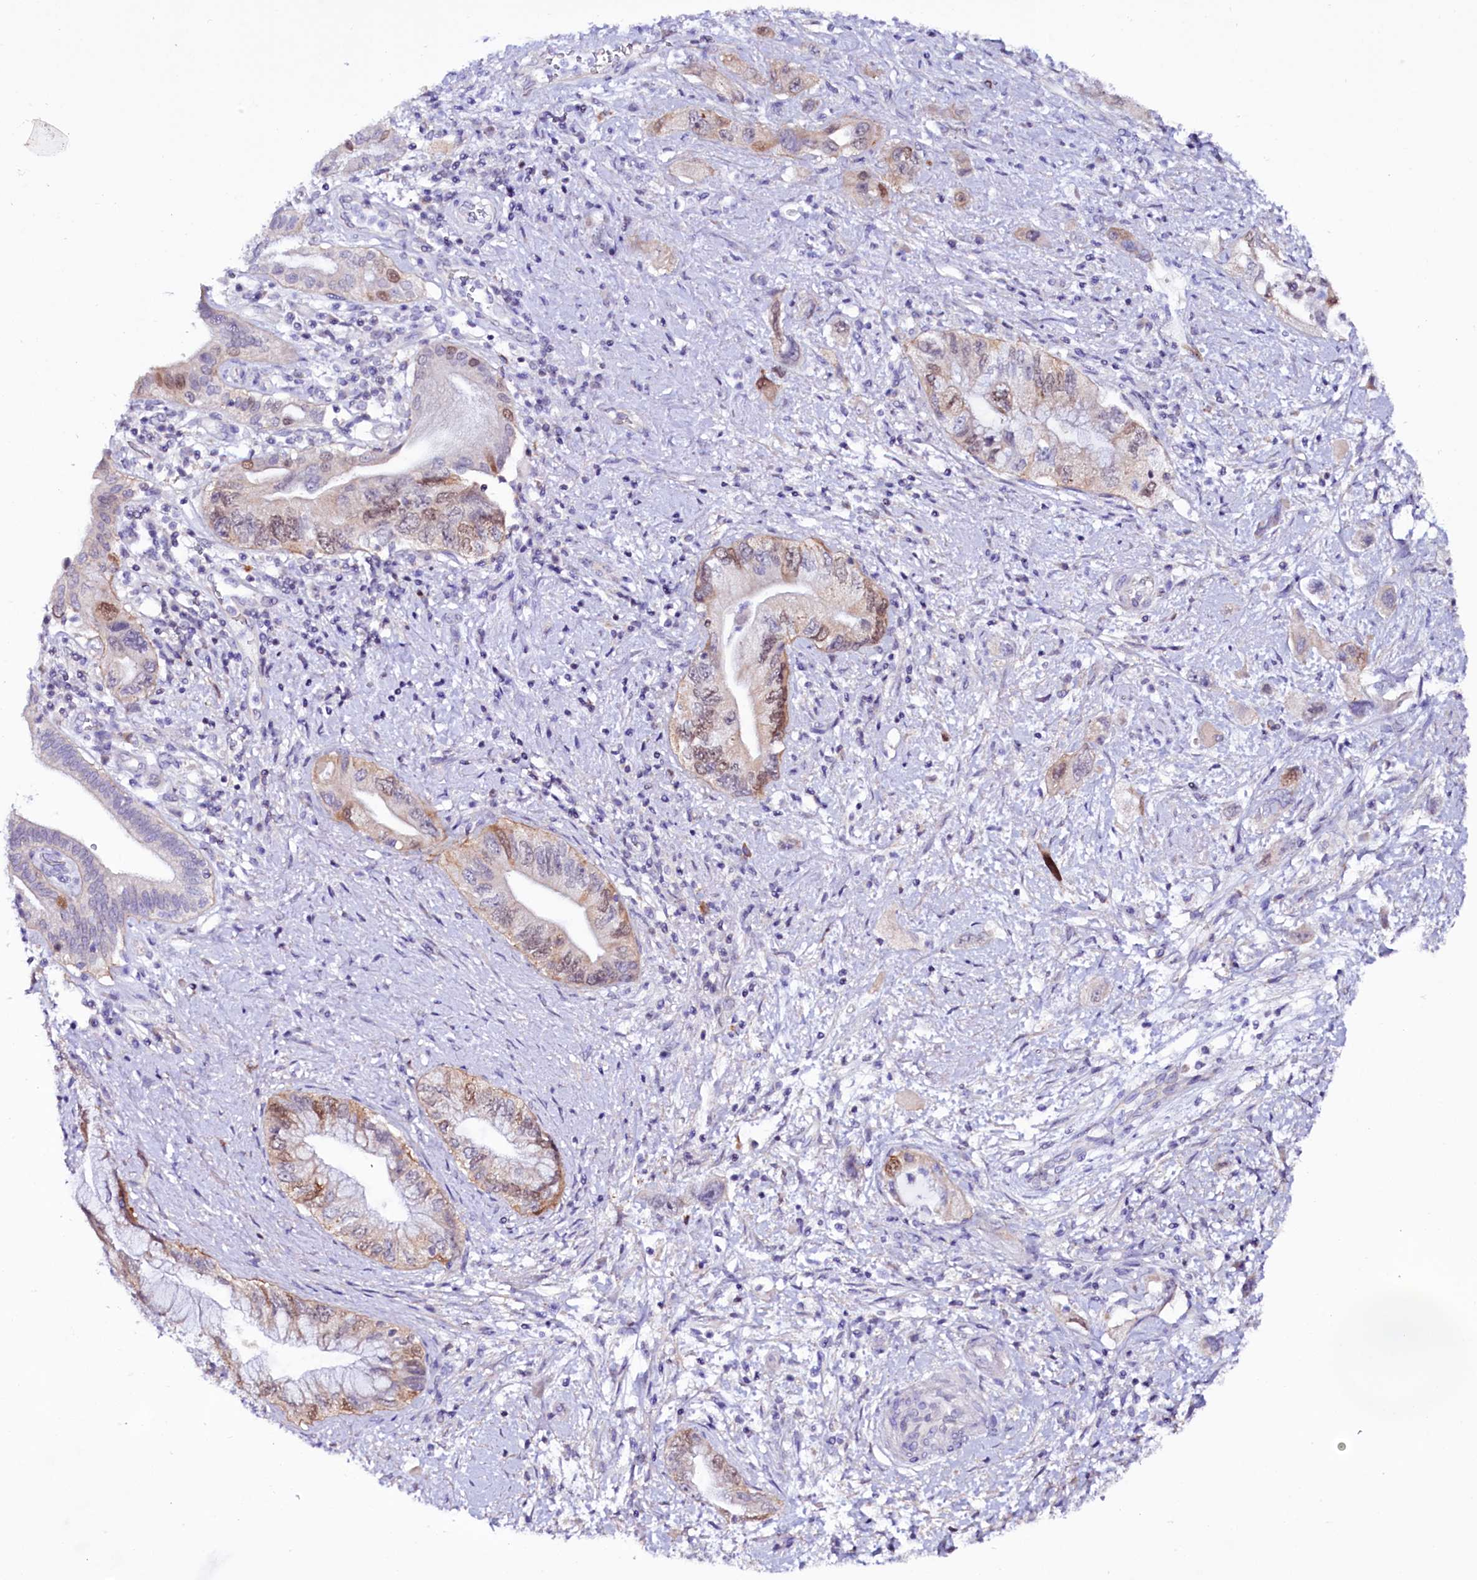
{"staining": {"intensity": "moderate", "quantity": "<25%", "location": "cytoplasmic/membranous,nuclear"}, "tissue": "pancreatic cancer", "cell_type": "Tumor cells", "image_type": "cancer", "snomed": [{"axis": "morphology", "description": "Adenocarcinoma, NOS"}, {"axis": "topography", "description": "Pancreas"}], "caption": "A photomicrograph showing moderate cytoplasmic/membranous and nuclear expression in about <25% of tumor cells in pancreatic cancer, as visualized by brown immunohistochemical staining.", "gene": "FAM111B", "patient": {"sex": "female", "age": 73}}